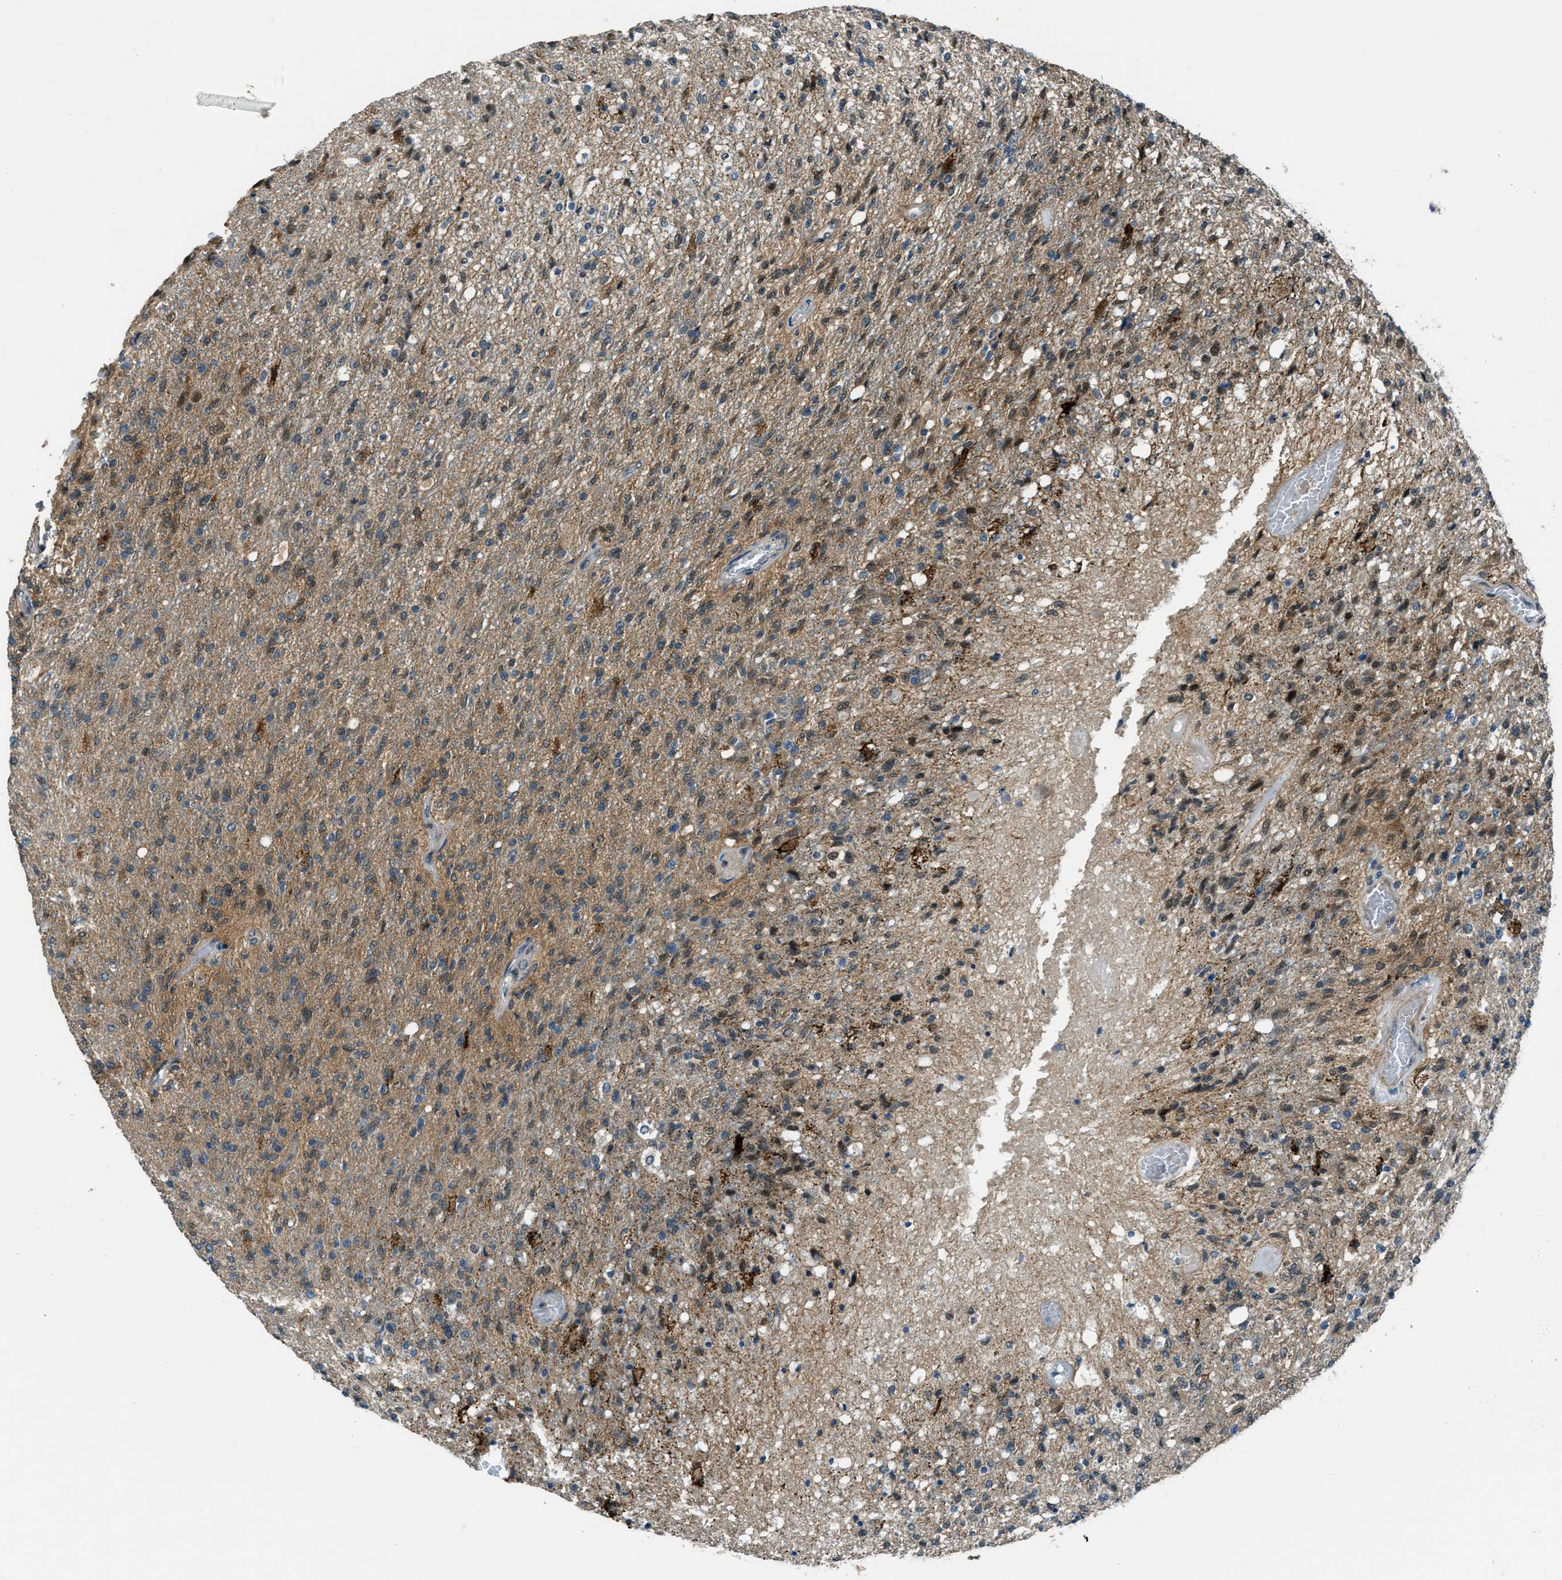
{"staining": {"intensity": "moderate", "quantity": "25%-75%", "location": "cytoplasmic/membranous,nuclear"}, "tissue": "glioma", "cell_type": "Tumor cells", "image_type": "cancer", "snomed": [{"axis": "morphology", "description": "Normal tissue, NOS"}, {"axis": "morphology", "description": "Glioma, malignant, High grade"}, {"axis": "topography", "description": "Cerebral cortex"}], "caption": "Brown immunohistochemical staining in malignant glioma (high-grade) demonstrates moderate cytoplasmic/membranous and nuclear staining in about 25%-75% of tumor cells.", "gene": "NPEPL1", "patient": {"sex": "male", "age": 77}}